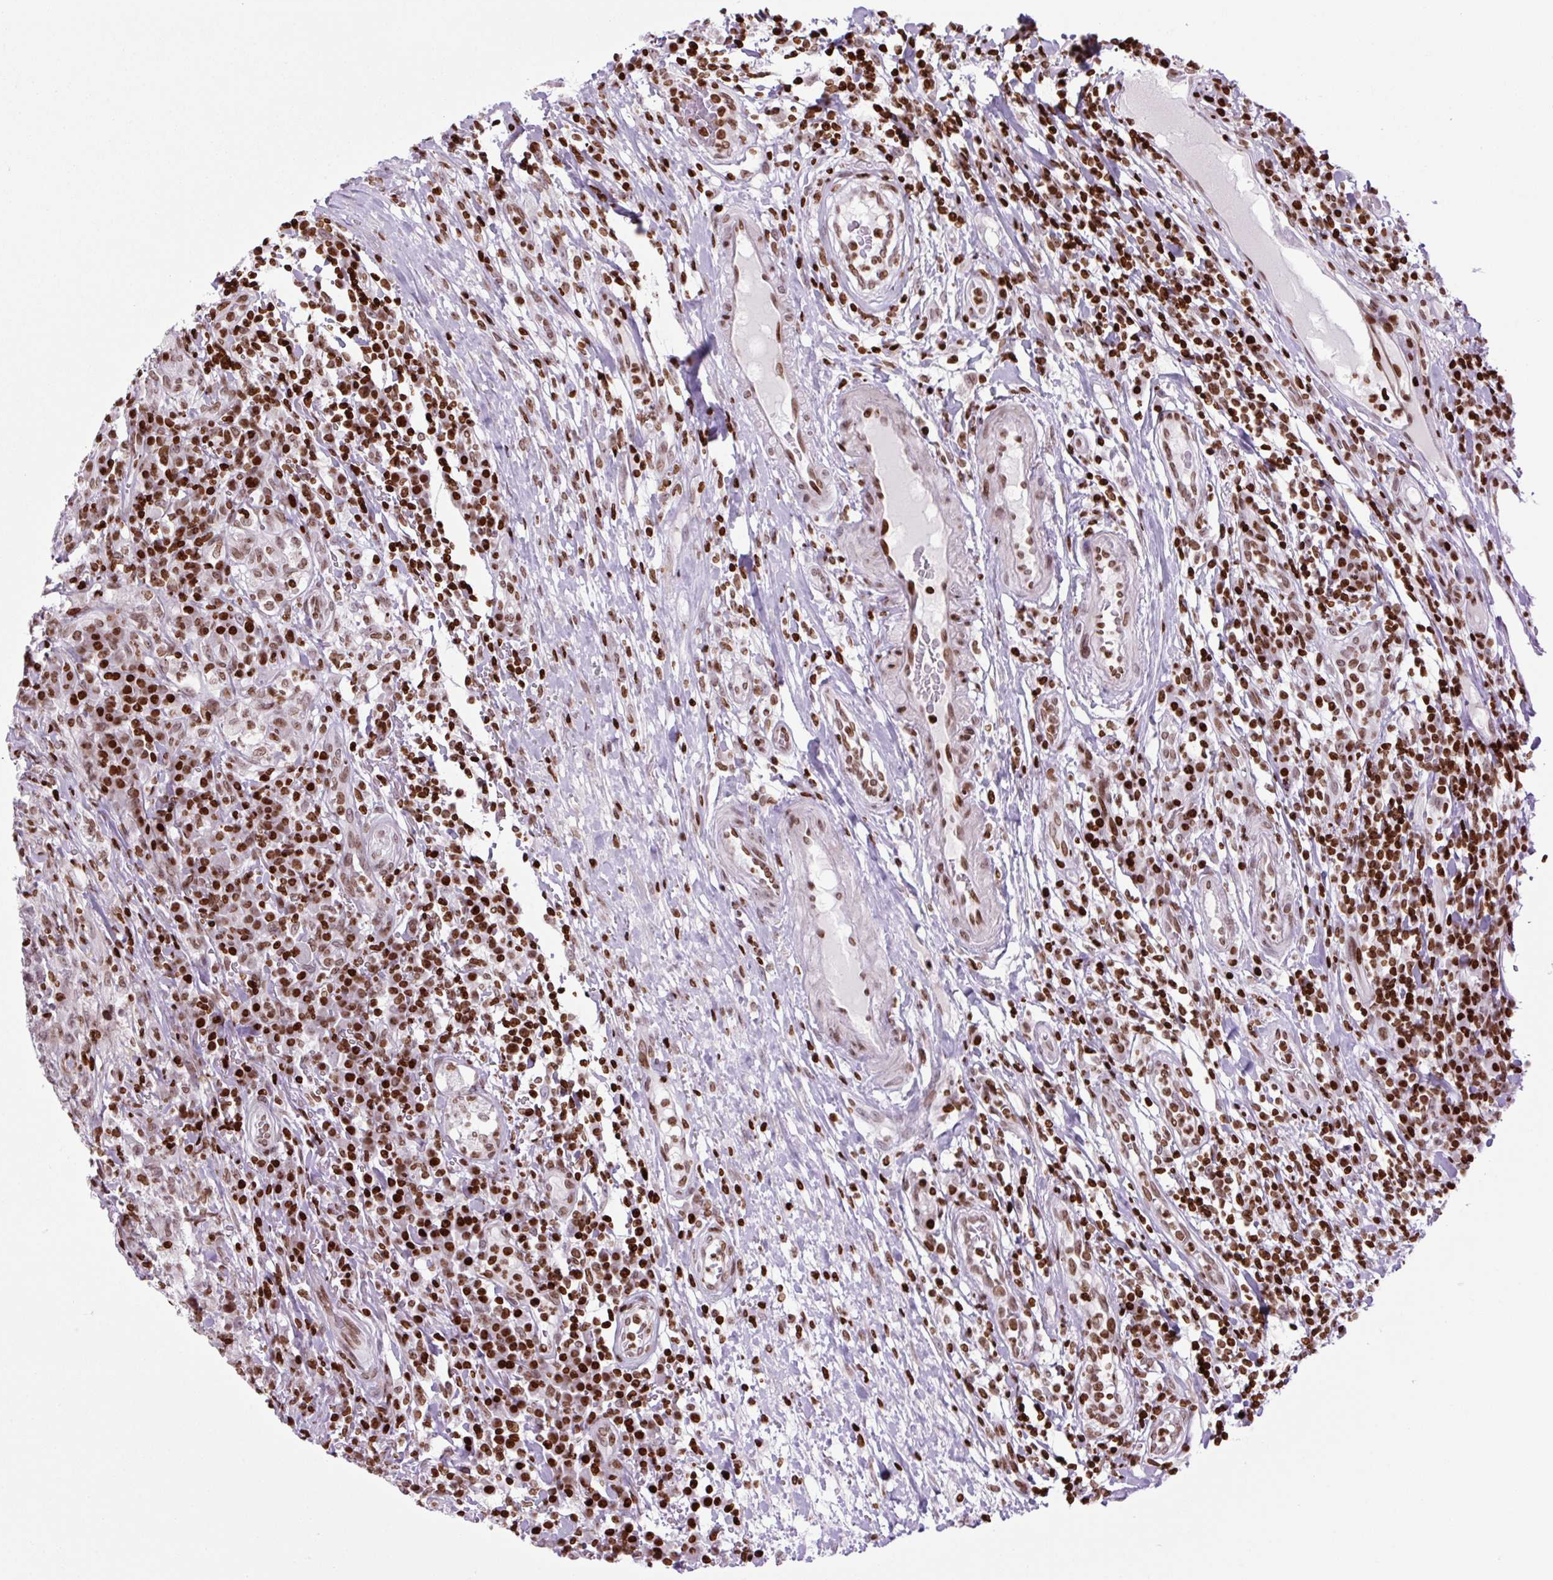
{"staining": {"intensity": "moderate", "quantity": ">75%", "location": "nuclear"}, "tissue": "head and neck cancer", "cell_type": "Tumor cells", "image_type": "cancer", "snomed": [{"axis": "morphology", "description": "Normal tissue, NOS"}, {"axis": "morphology", "description": "Squamous cell carcinoma, NOS"}, {"axis": "topography", "description": "Skeletal muscle"}, {"axis": "topography", "description": "Vascular tissue"}, {"axis": "topography", "description": "Peripheral nerve tissue"}, {"axis": "topography", "description": "Head-Neck"}], "caption": "Moderate nuclear positivity is present in approximately >75% of tumor cells in squamous cell carcinoma (head and neck).", "gene": "H1-3", "patient": {"sex": "male", "age": 66}}